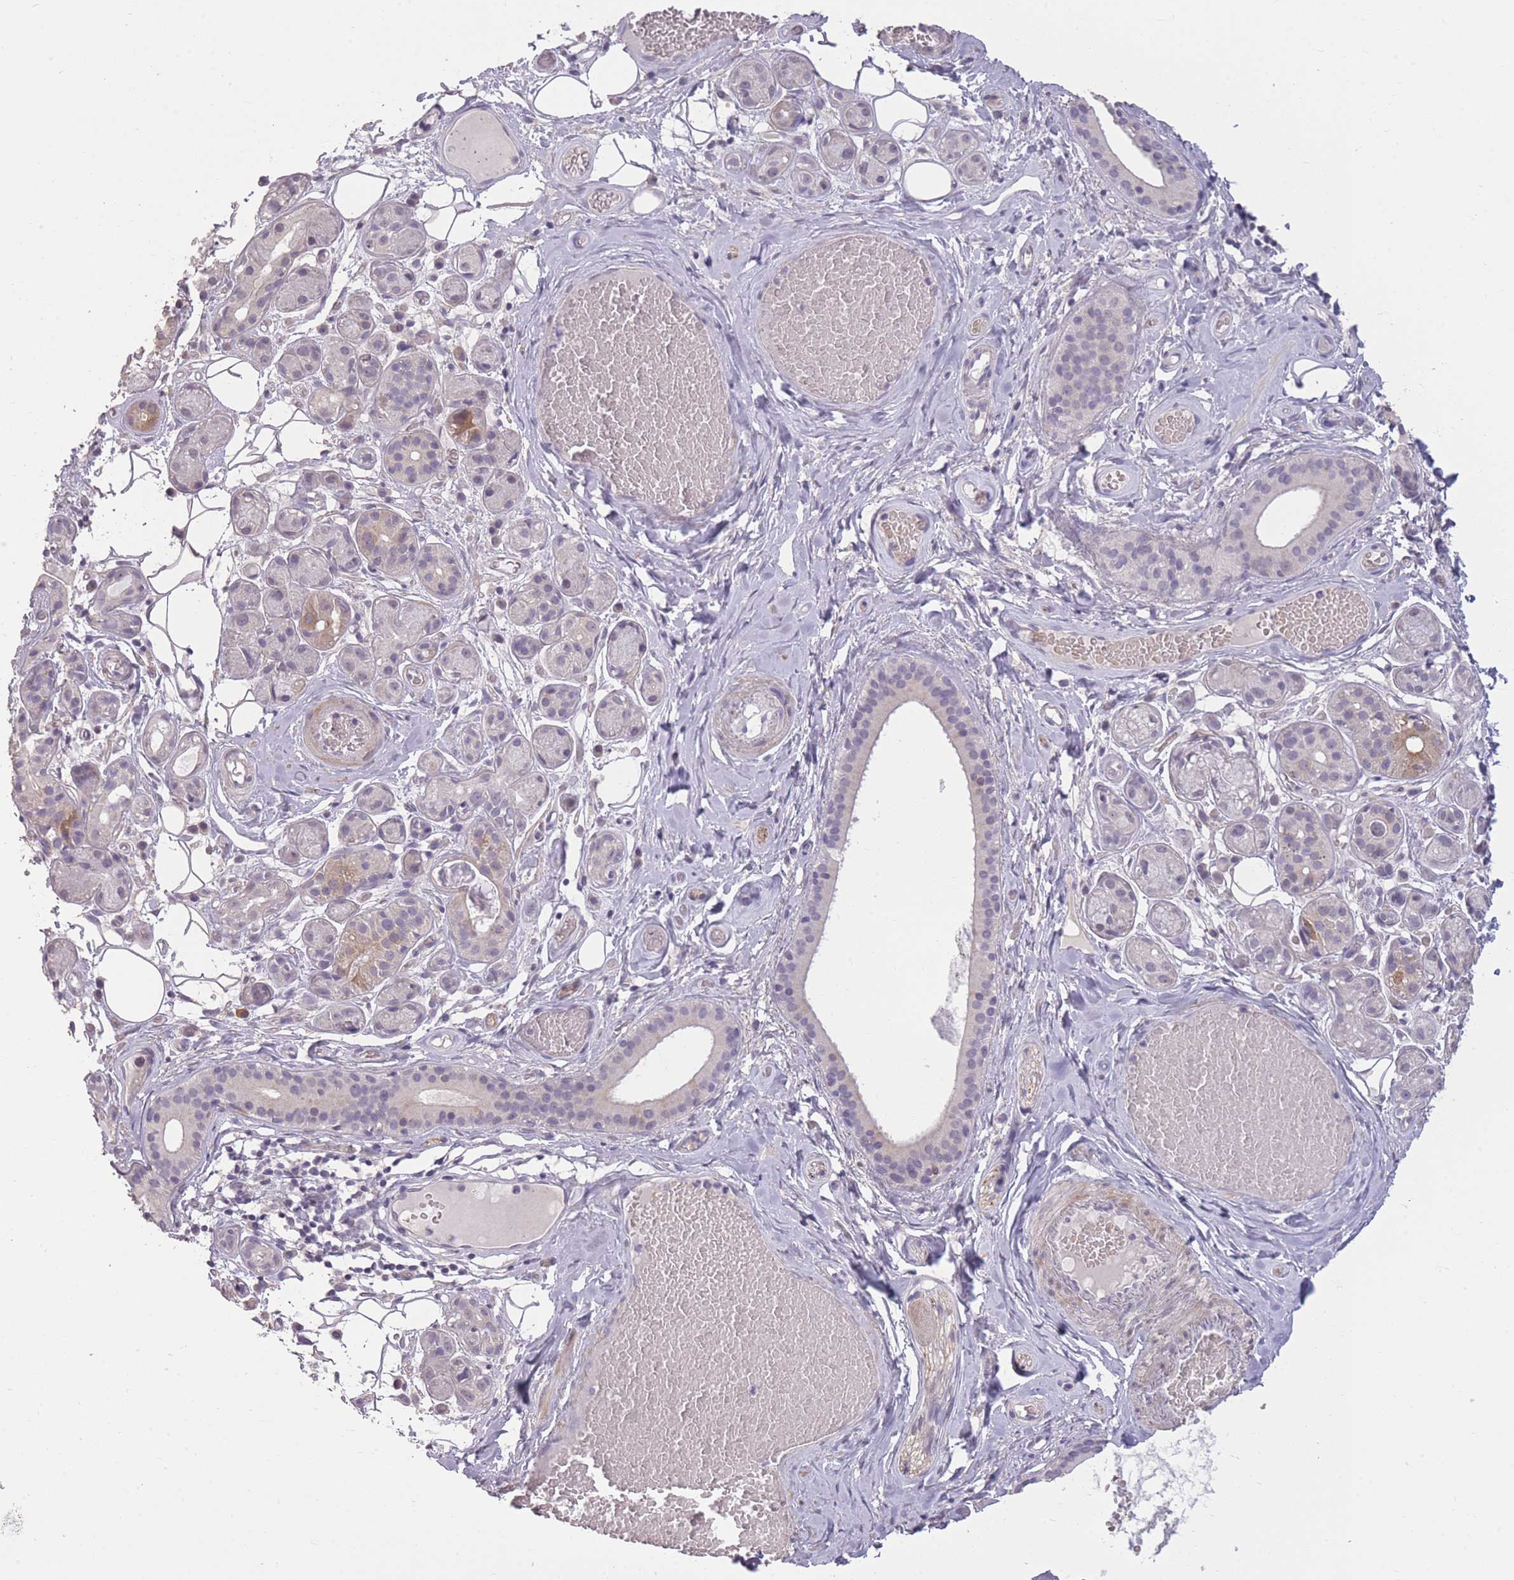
{"staining": {"intensity": "weak", "quantity": "<25%", "location": "cytoplasmic/membranous"}, "tissue": "salivary gland", "cell_type": "Glandular cells", "image_type": "normal", "snomed": [{"axis": "morphology", "description": "Normal tissue, NOS"}, {"axis": "topography", "description": "Salivary gland"}], "caption": "High magnification brightfield microscopy of normal salivary gland stained with DAB (3,3'-diaminobenzidine) (brown) and counterstained with hematoxylin (blue): glandular cells show no significant expression. (Brightfield microscopy of DAB (3,3'-diaminobenzidine) IHC at high magnification).", "gene": "ZBTB24", "patient": {"sex": "male", "age": 82}}